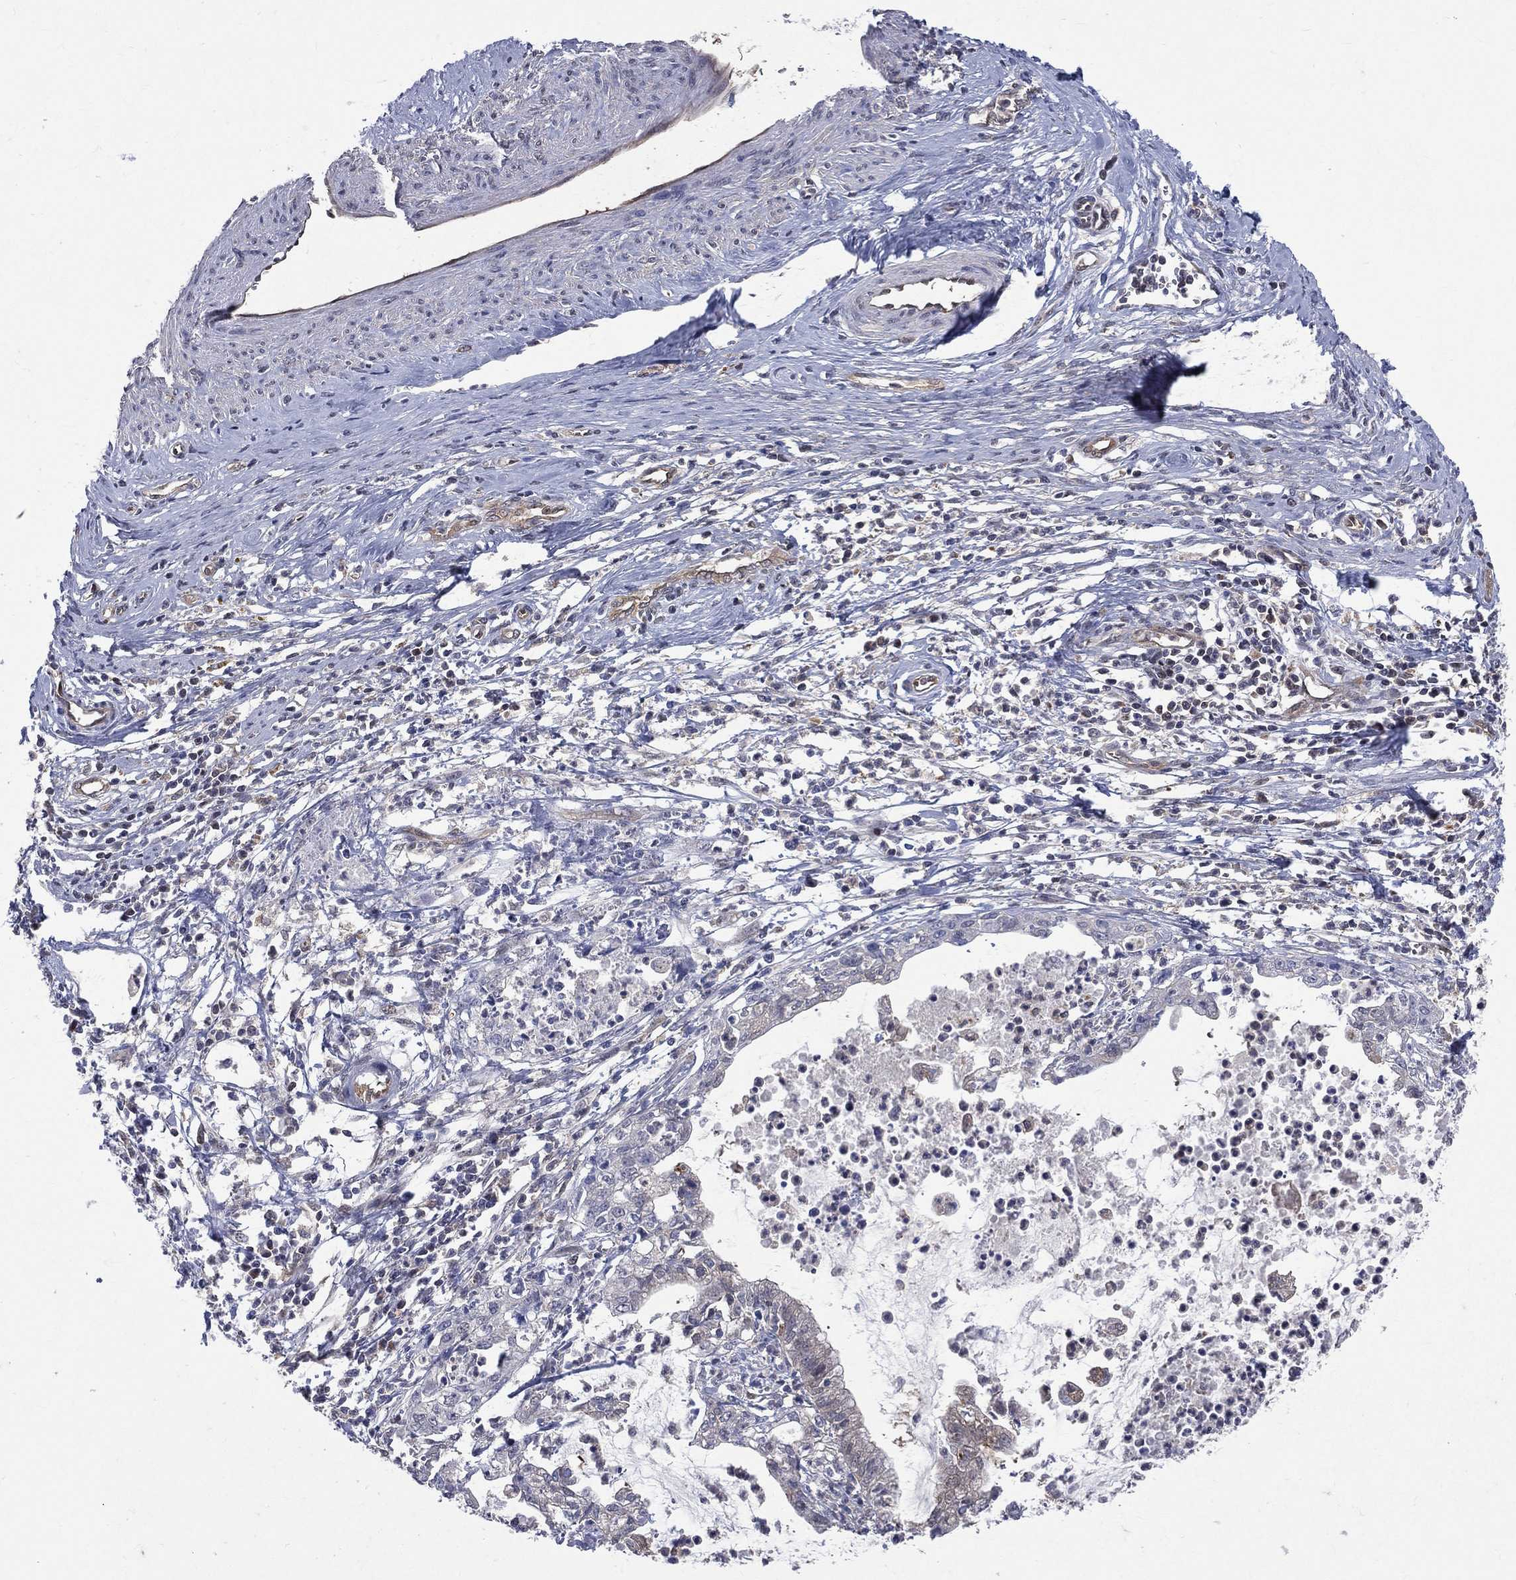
{"staining": {"intensity": "weak", "quantity": "25%-75%", "location": "cytoplasmic/membranous"}, "tissue": "cervical cancer", "cell_type": "Tumor cells", "image_type": "cancer", "snomed": [{"axis": "morphology", "description": "Normal tissue, NOS"}, {"axis": "morphology", "description": "Adenocarcinoma, NOS"}, {"axis": "topography", "description": "Cervix"}], "caption": "This photomicrograph exhibits IHC staining of human cervical cancer, with low weak cytoplasmic/membranous staining in approximately 25%-75% of tumor cells.", "gene": "GMPR2", "patient": {"sex": "female", "age": 38}}